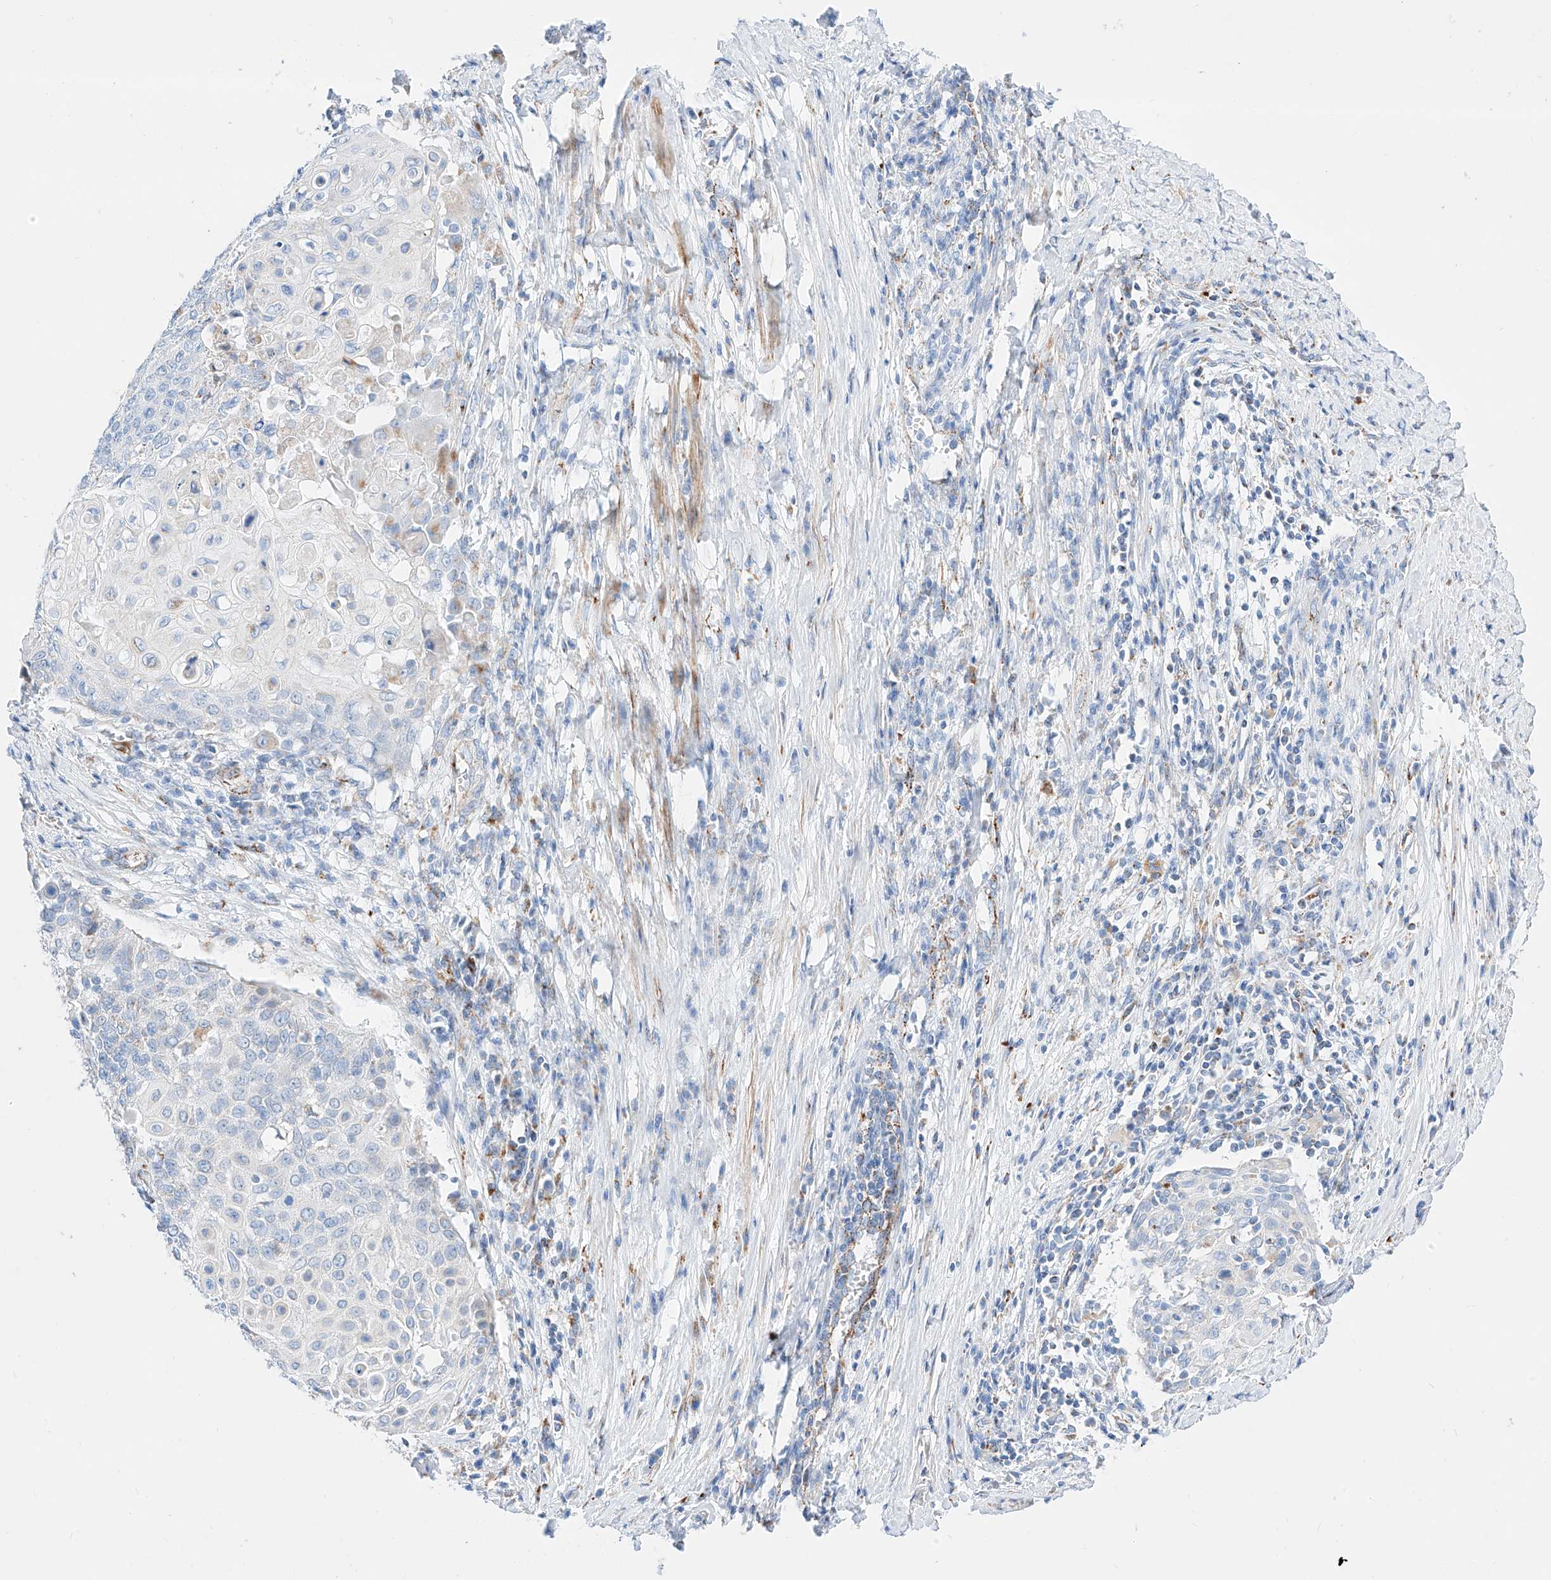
{"staining": {"intensity": "negative", "quantity": "none", "location": "none"}, "tissue": "cervical cancer", "cell_type": "Tumor cells", "image_type": "cancer", "snomed": [{"axis": "morphology", "description": "Squamous cell carcinoma, NOS"}, {"axis": "topography", "description": "Cervix"}], "caption": "Immunohistochemistry of human squamous cell carcinoma (cervical) exhibits no staining in tumor cells. The staining was performed using DAB (3,3'-diaminobenzidine) to visualize the protein expression in brown, while the nuclei were stained in blue with hematoxylin (Magnification: 20x).", "gene": "C6orf62", "patient": {"sex": "female", "age": 39}}